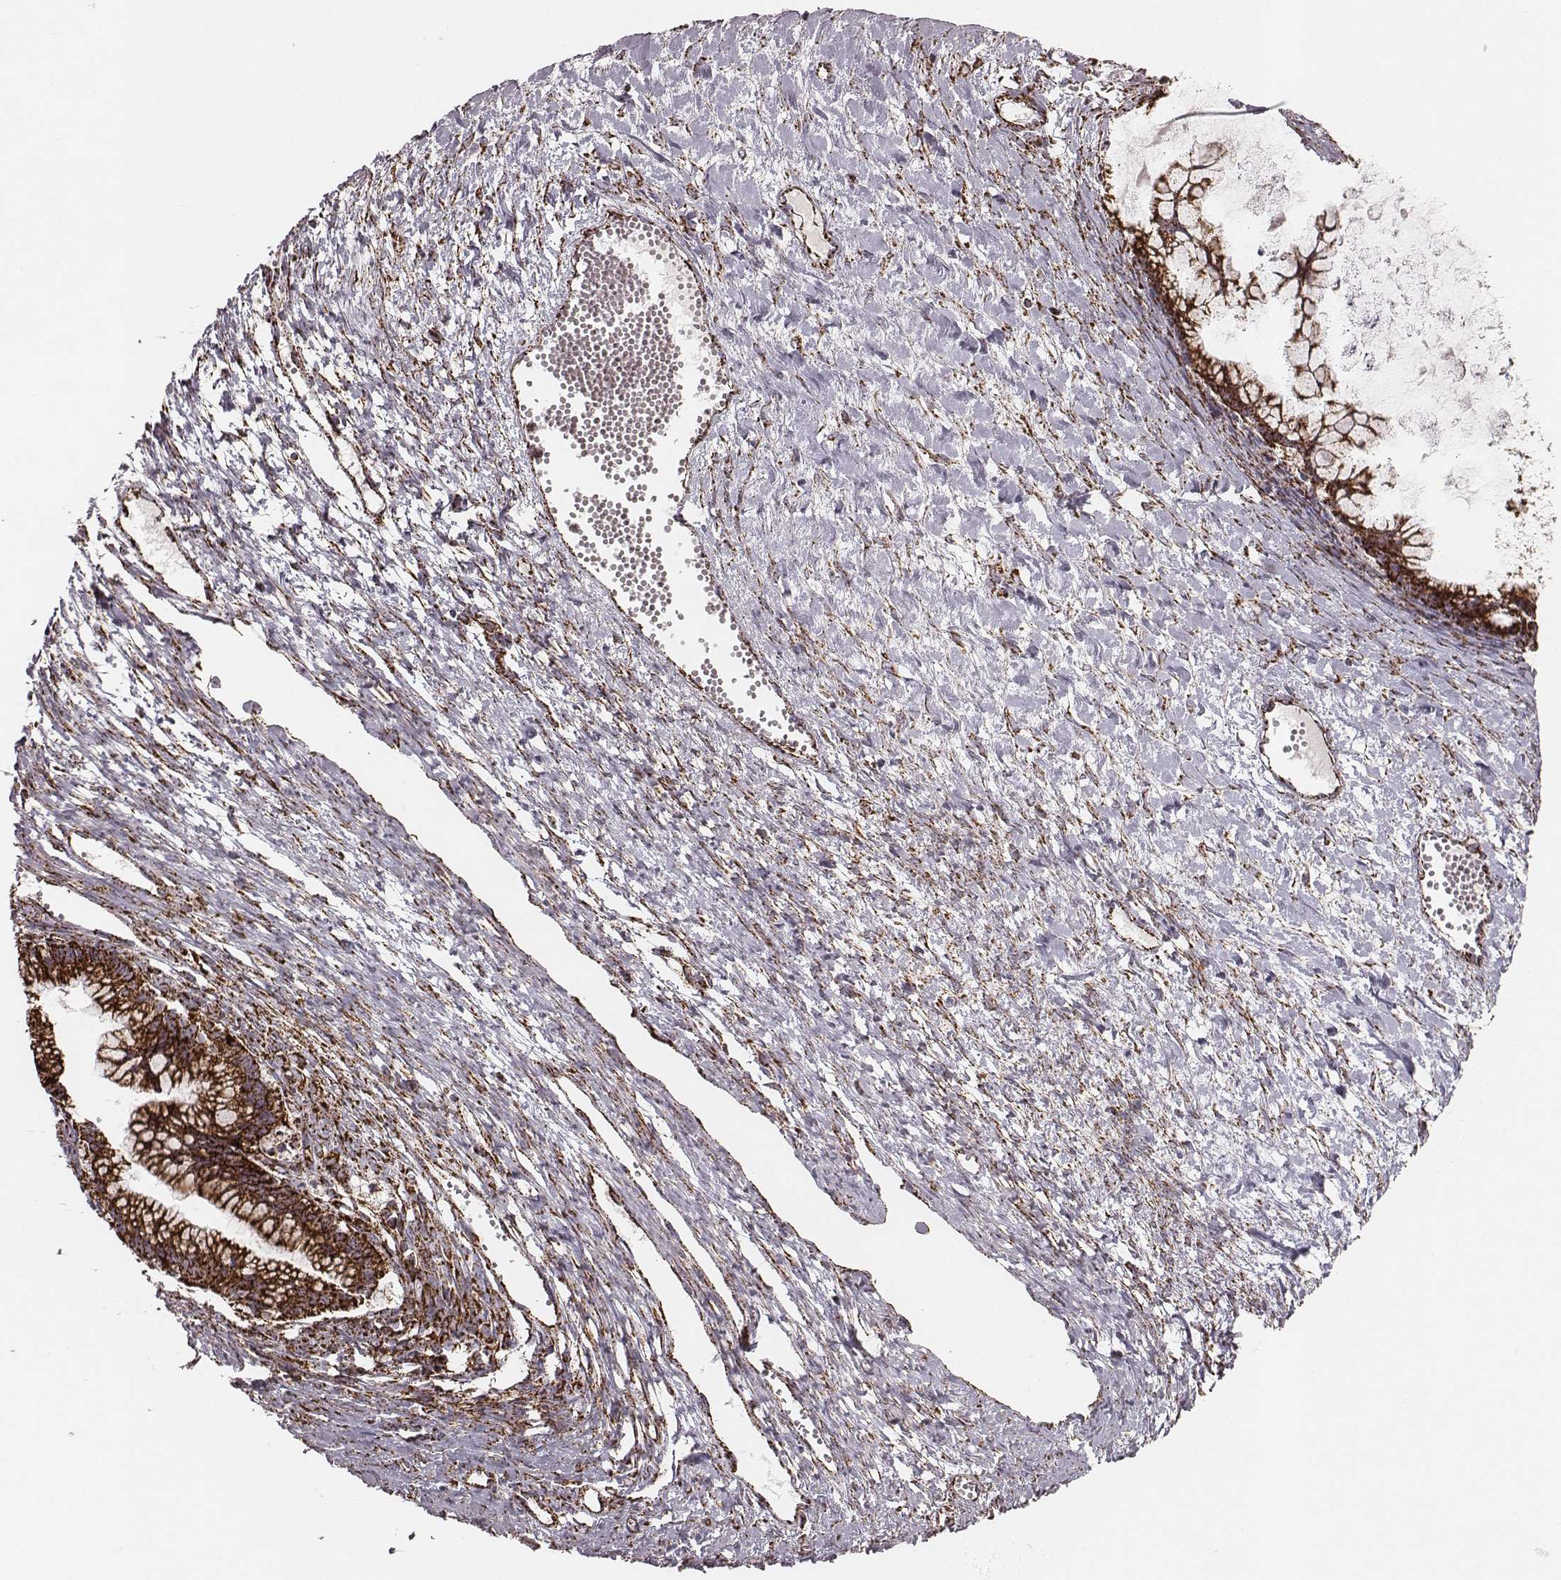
{"staining": {"intensity": "strong", "quantity": ">75%", "location": "cytoplasmic/membranous"}, "tissue": "ovarian cancer", "cell_type": "Tumor cells", "image_type": "cancer", "snomed": [{"axis": "morphology", "description": "Cystadenocarcinoma, mucinous, NOS"}, {"axis": "topography", "description": "Ovary"}], "caption": "Mucinous cystadenocarcinoma (ovarian) stained with a brown dye reveals strong cytoplasmic/membranous positive positivity in approximately >75% of tumor cells.", "gene": "TUFM", "patient": {"sex": "female", "age": 41}}